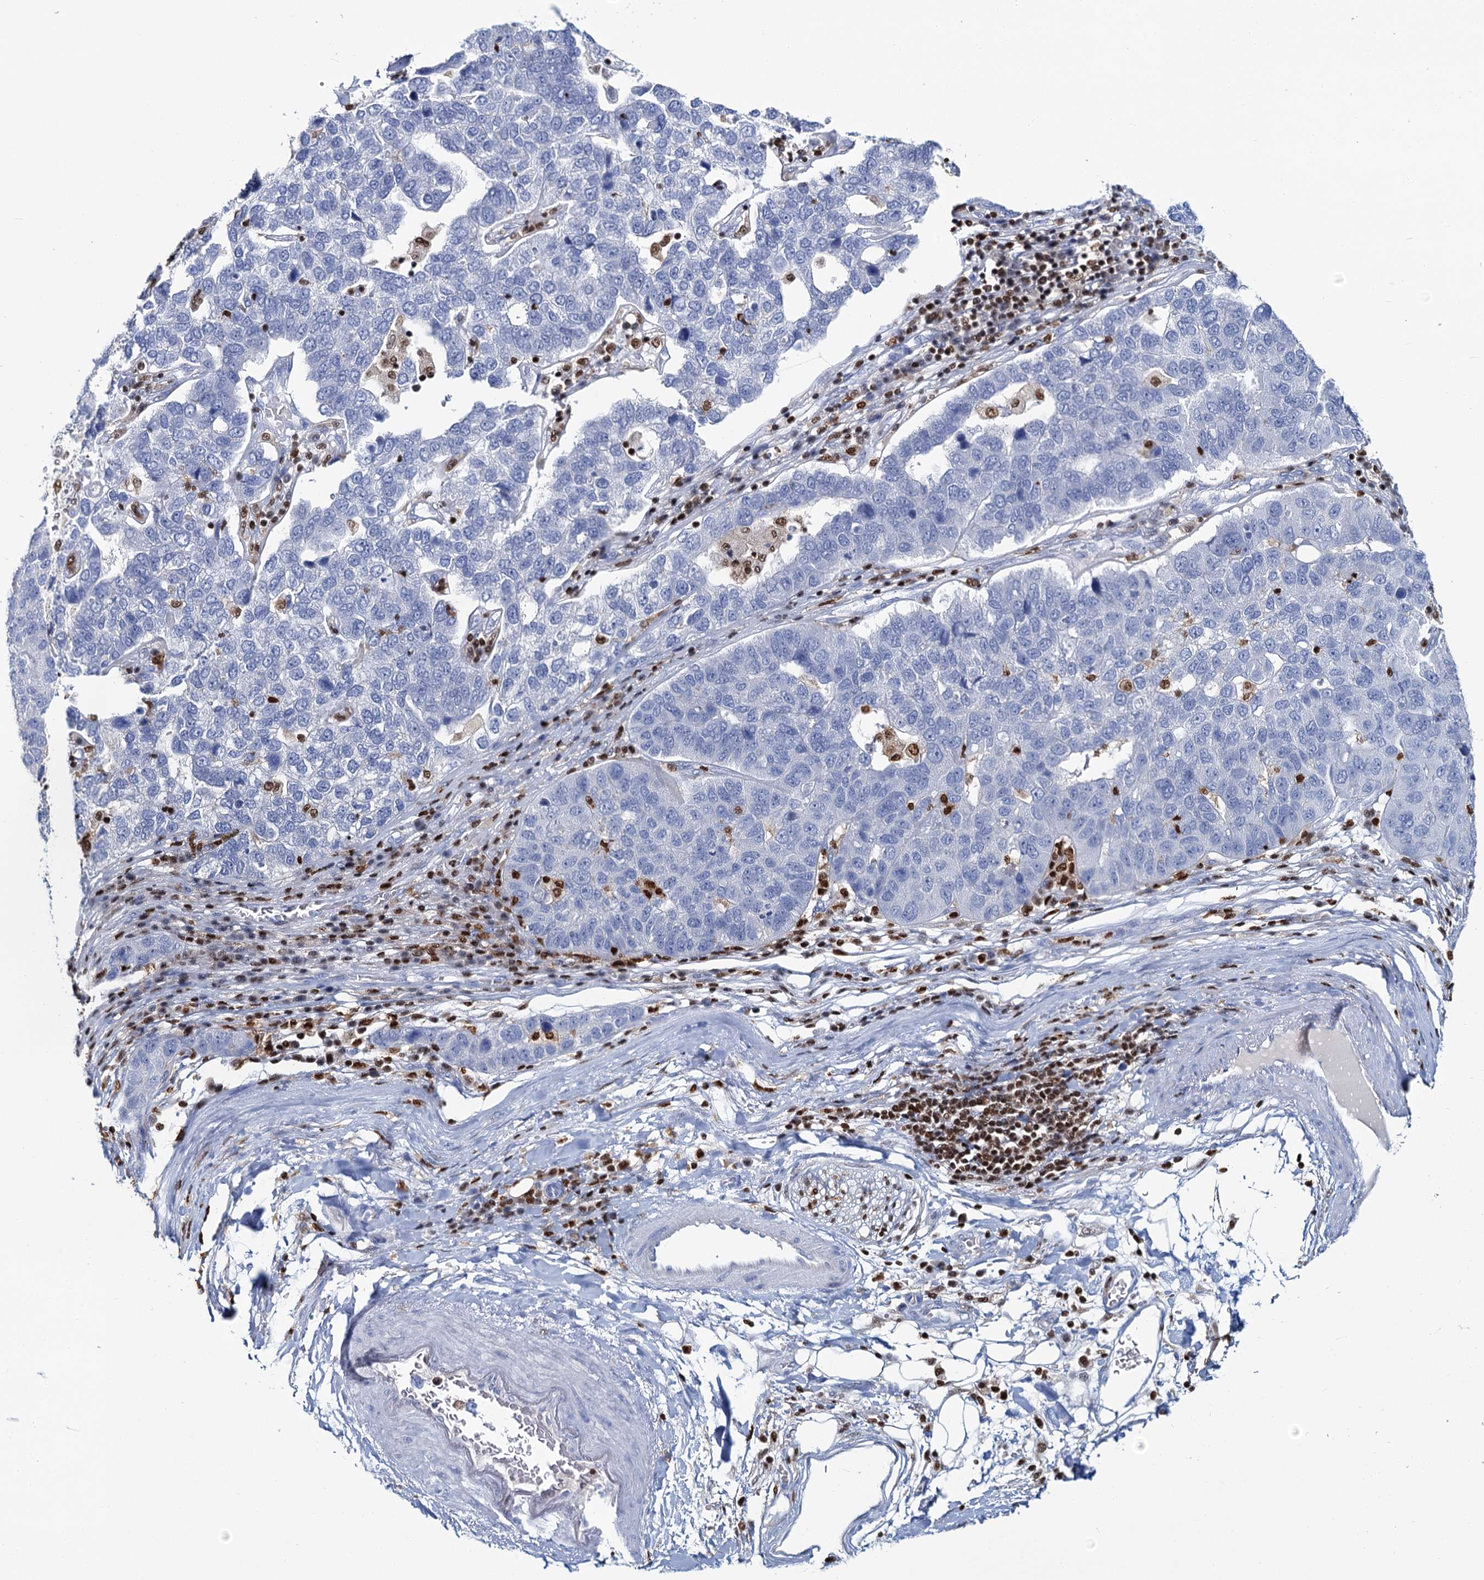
{"staining": {"intensity": "negative", "quantity": "none", "location": "none"}, "tissue": "pancreatic cancer", "cell_type": "Tumor cells", "image_type": "cancer", "snomed": [{"axis": "morphology", "description": "Adenocarcinoma, NOS"}, {"axis": "topography", "description": "Pancreas"}], "caption": "A photomicrograph of pancreatic cancer (adenocarcinoma) stained for a protein shows no brown staining in tumor cells.", "gene": "CELF2", "patient": {"sex": "female", "age": 61}}